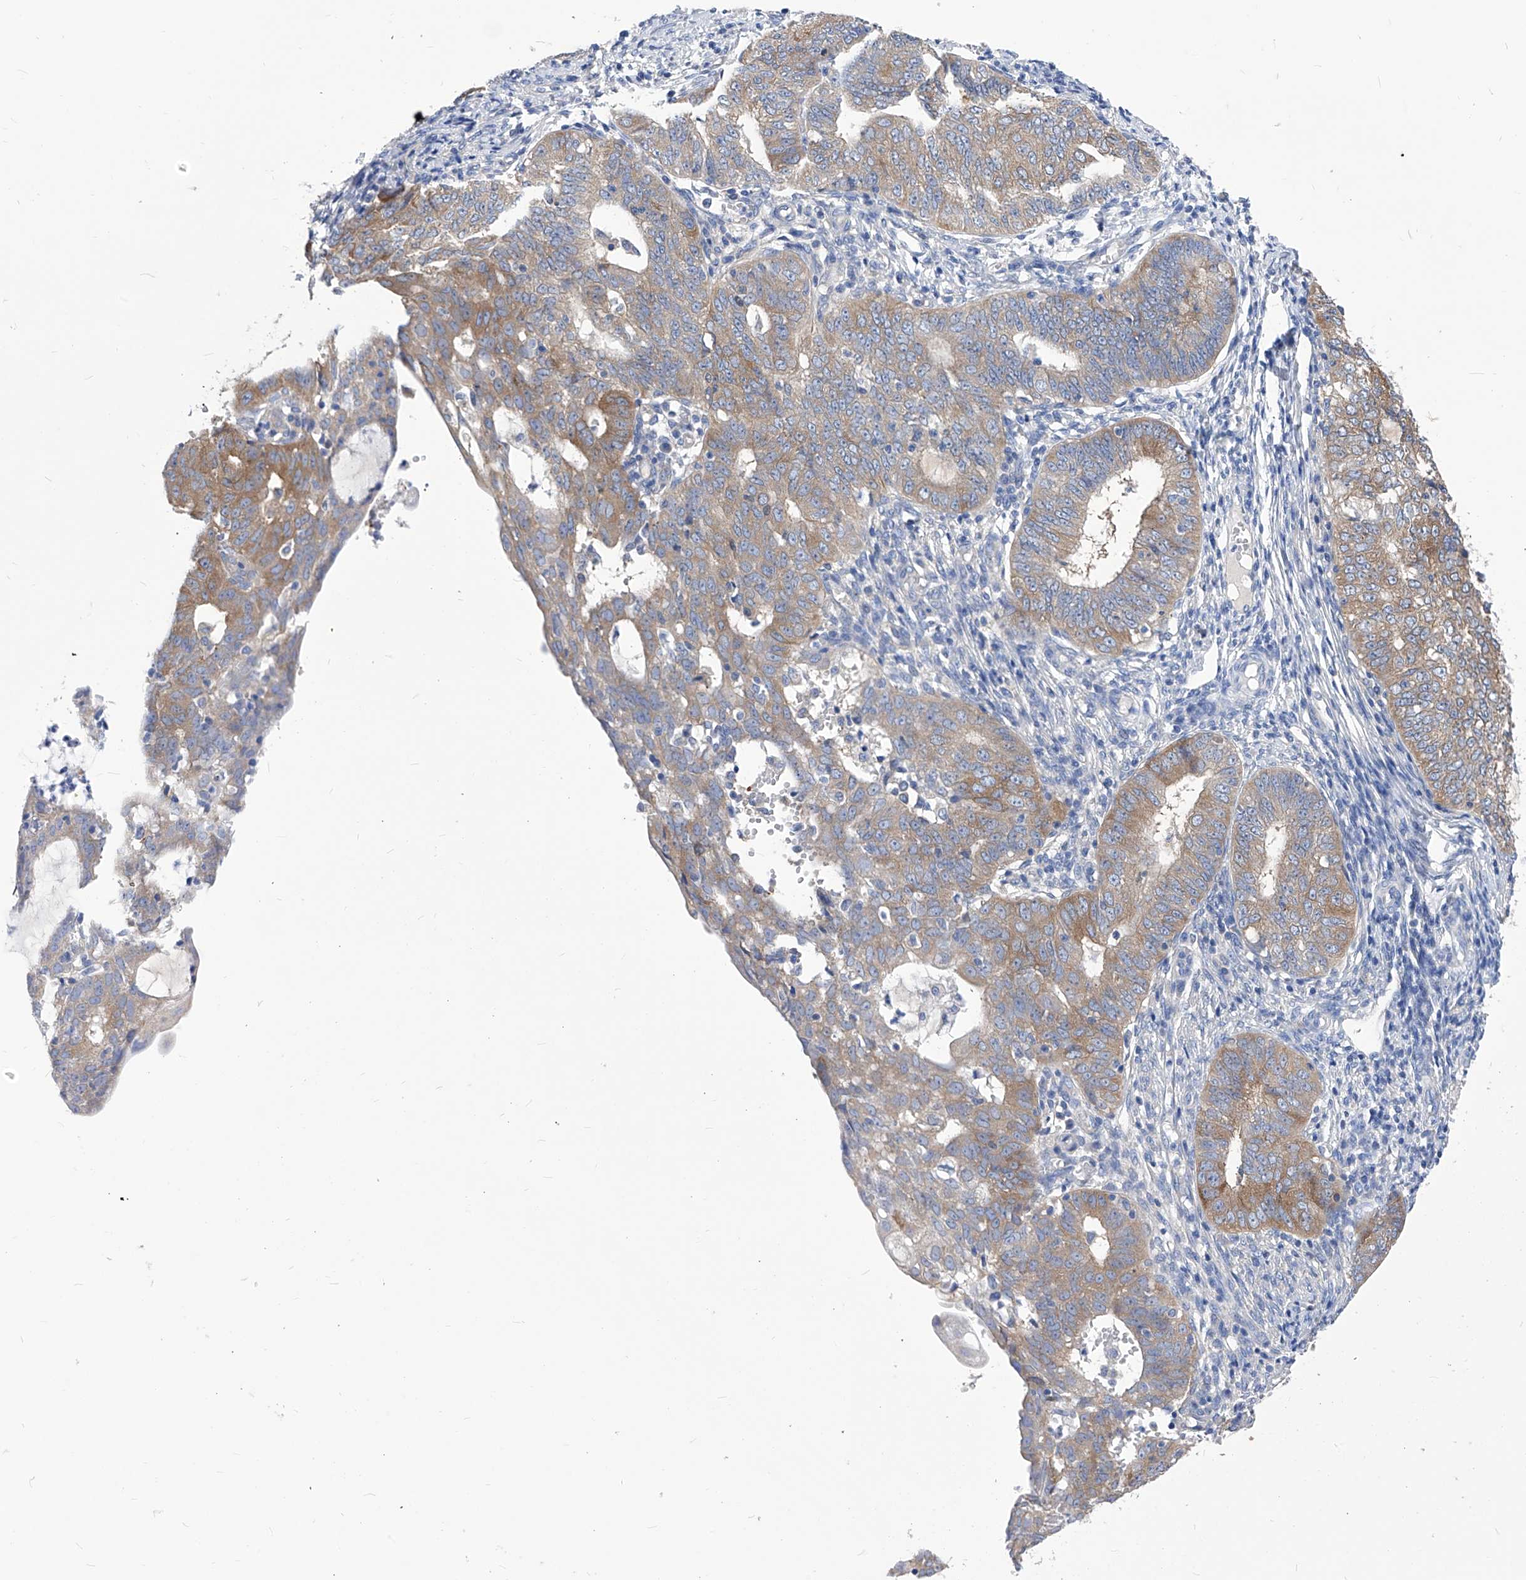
{"staining": {"intensity": "moderate", "quantity": "25%-75%", "location": "cytoplasmic/membranous"}, "tissue": "endometrial cancer", "cell_type": "Tumor cells", "image_type": "cancer", "snomed": [{"axis": "morphology", "description": "Adenocarcinoma, NOS"}, {"axis": "topography", "description": "Endometrium"}], "caption": "Tumor cells exhibit medium levels of moderate cytoplasmic/membranous positivity in about 25%-75% of cells in endometrial cancer (adenocarcinoma). Immunohistochemistry (ihc) stains the protein in brown and the nuclei are stained blue.", "gene": "XPNPEP1", "patient": {"sex": "female", "age": 32}}